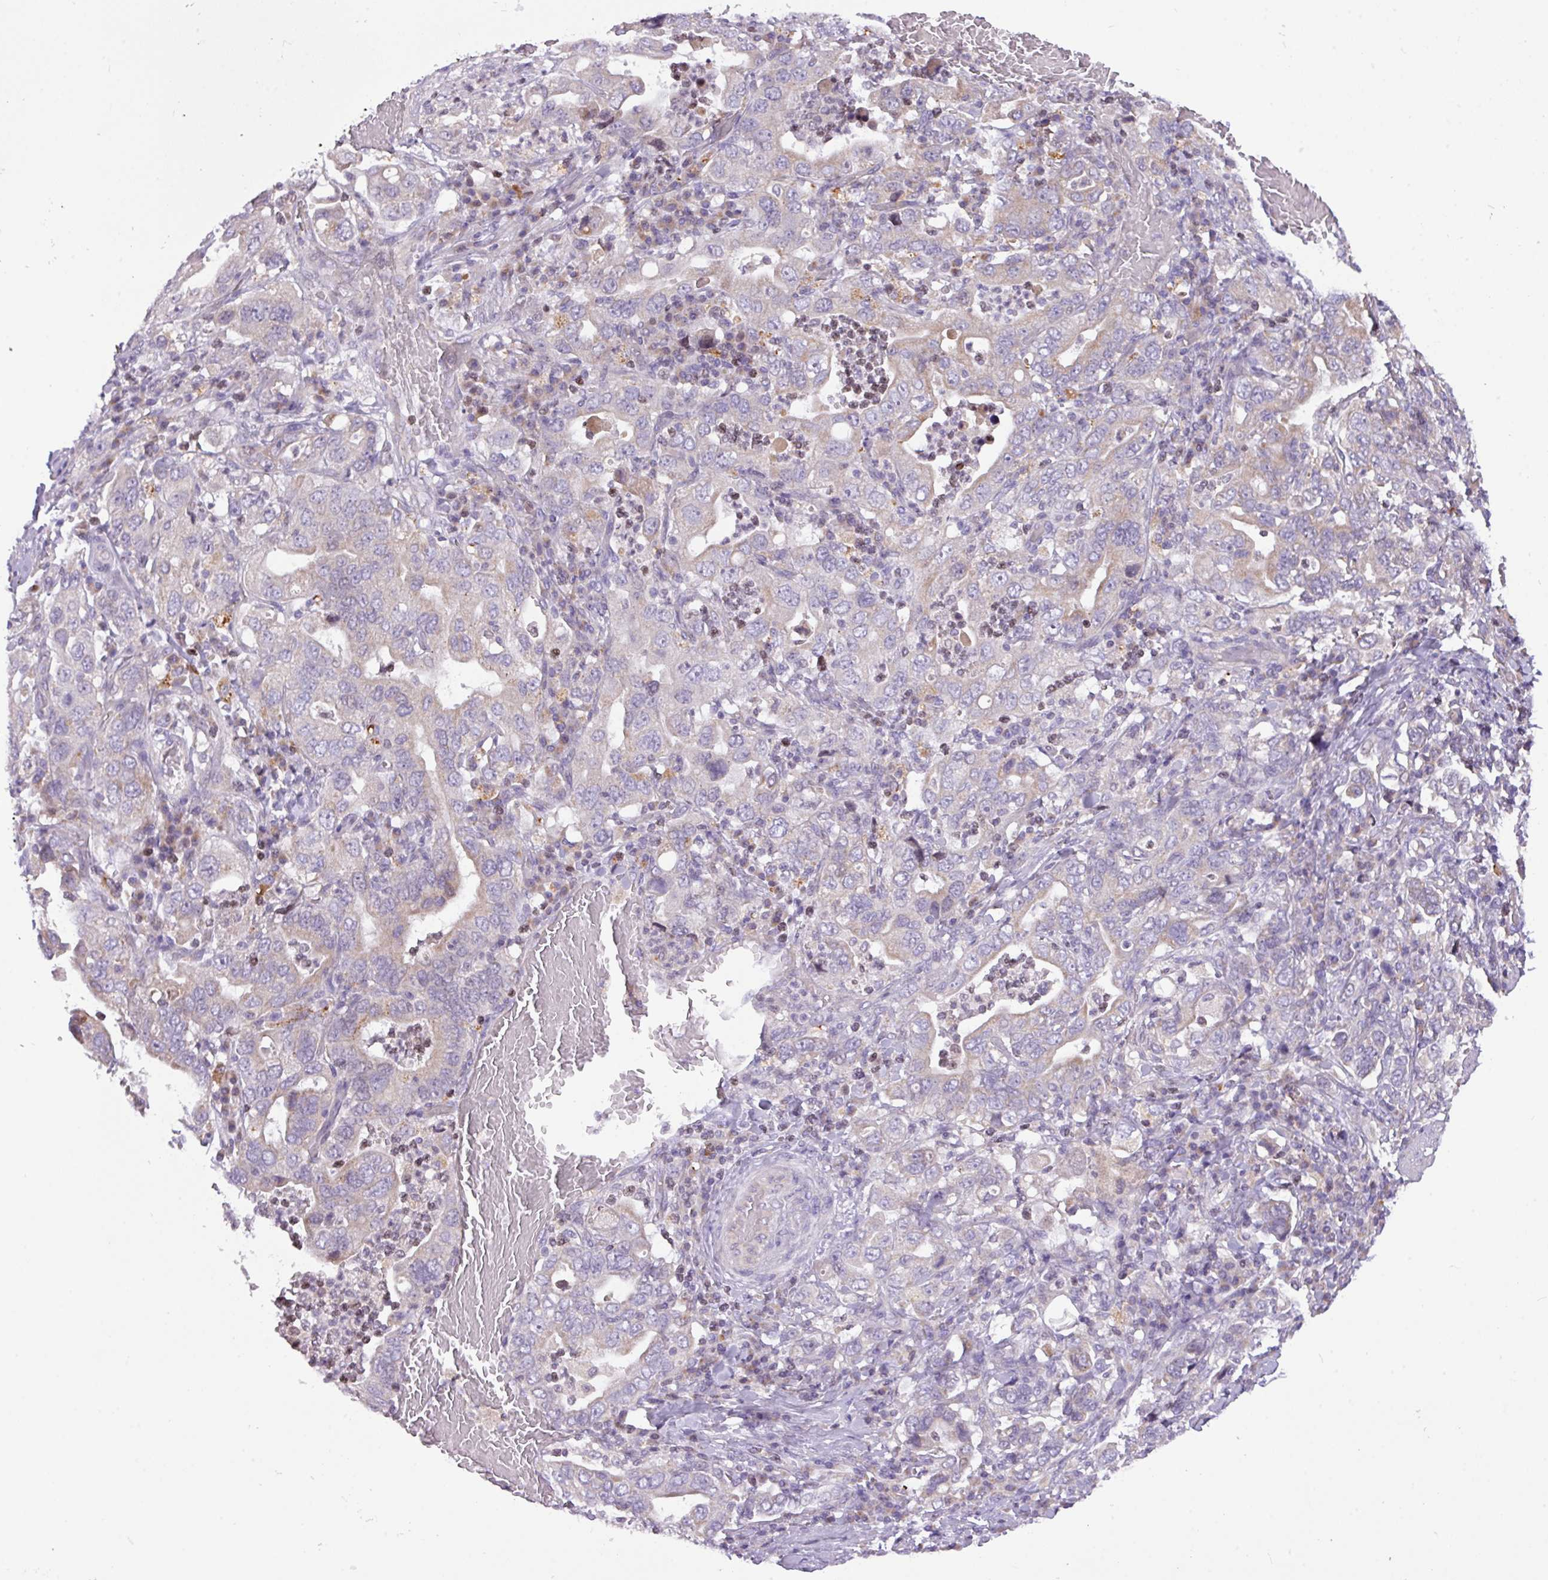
{"staining": {"intensity": "weak", "quantity": "<25%", "location": "cytoplasmic/membranous"}, "tissue": "stomach cancer", "cell_type": "Tumor cells", "image_type": "cancer", "snomed": [{"axis": "morphology", "description": "Adenocarcinoma, NOS"}, {"axis": "topography", "description": "Stomach, upper"}], "caption": "A histopathology image of human stomach adenocarcinoma is negative for staining in tumor cells.", "gene": "ZNF394", "patient": {"sex": "male", "age": 62}}